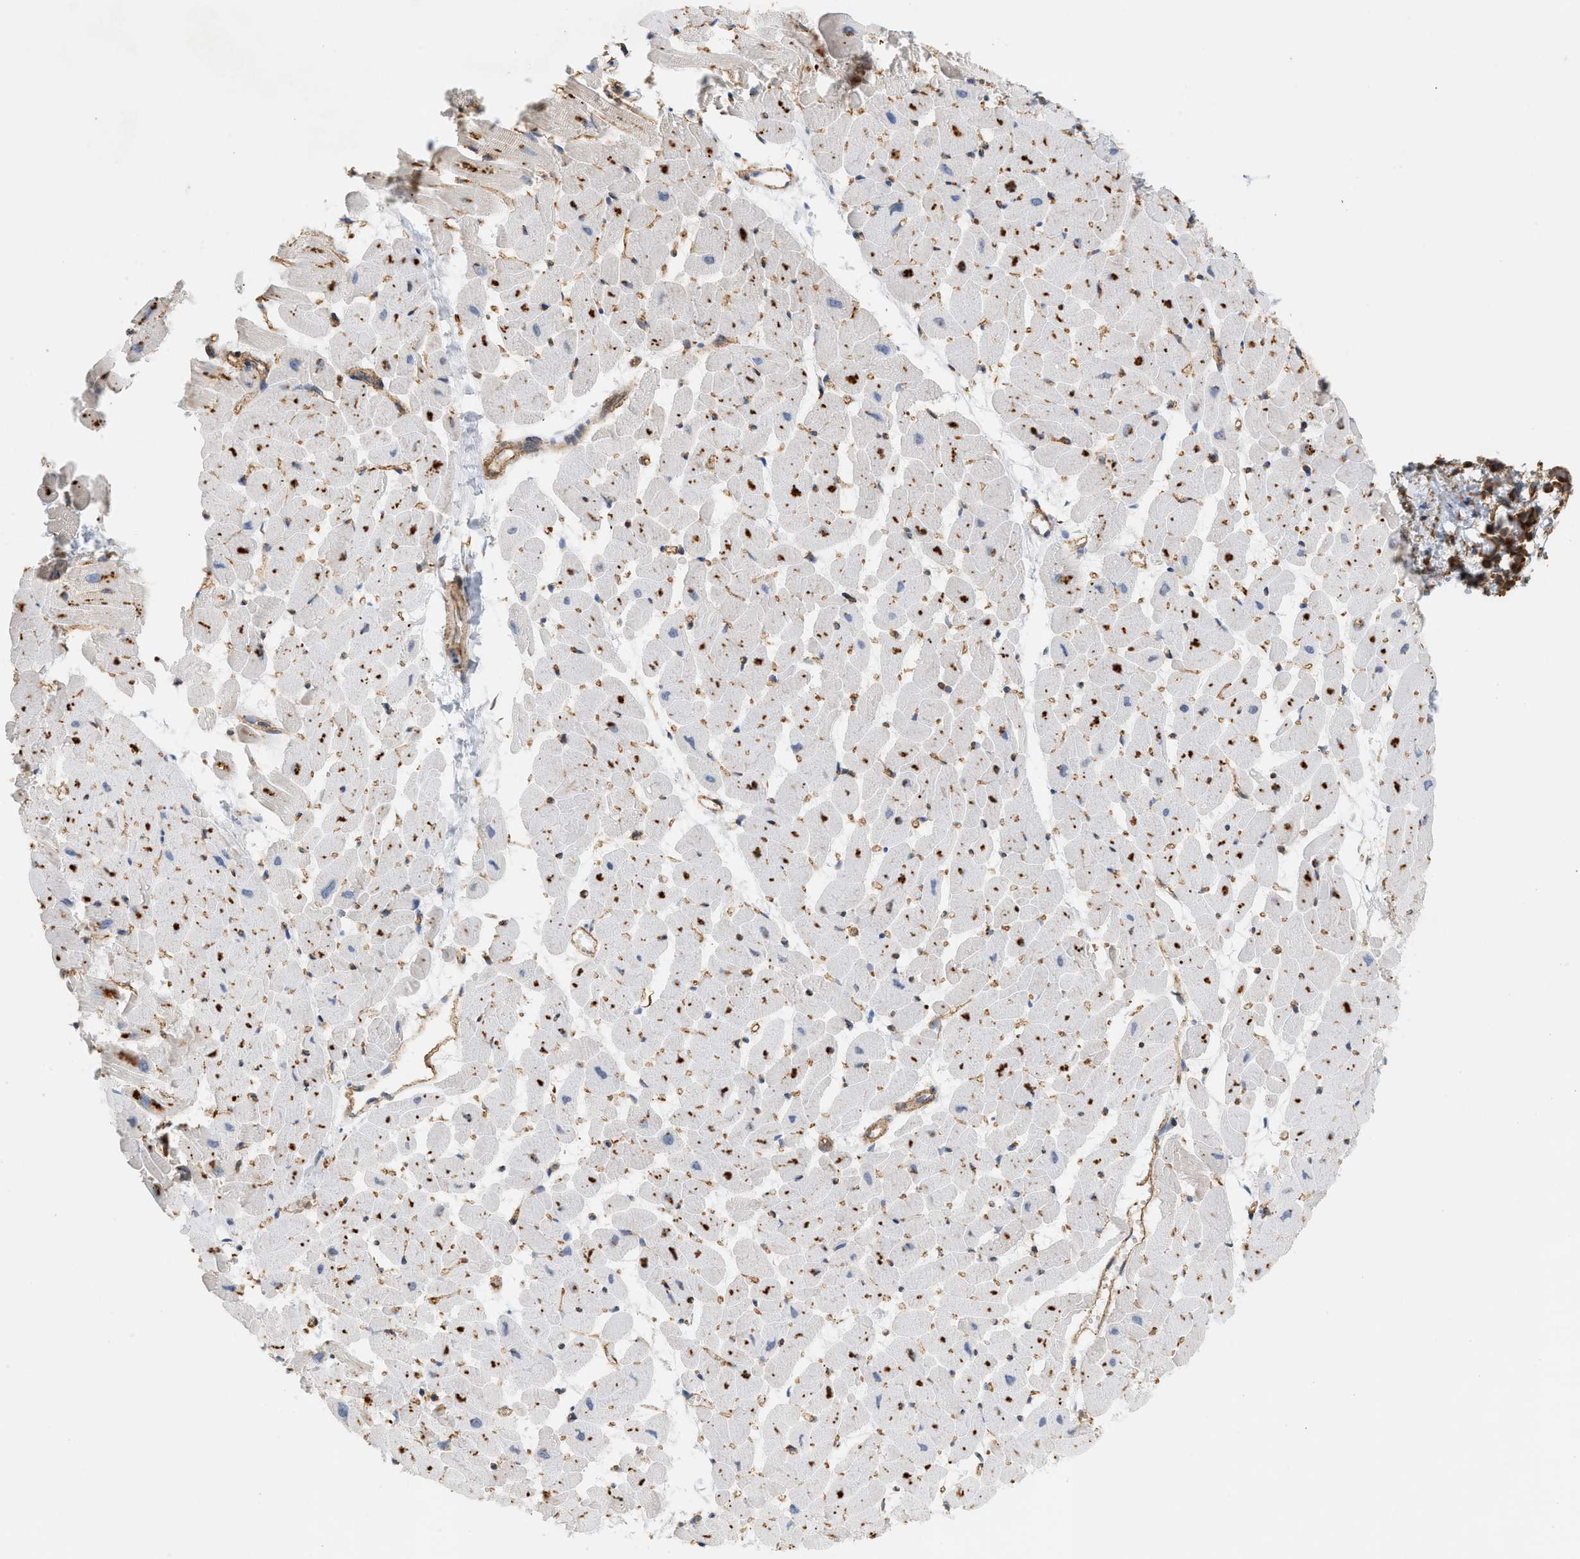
{"staining": {"intensity": "strong", "quantity": ">75%", "location": "cytoplasmic/membranous"}, "tissue": "heart muscle", "cell_type": "Cardiomyocytes", "image_type": "normal", "snomed": [{"axis": "morphology", "description": "Normal tissue, NOS"}, {"axis": "topography", "description": "Heart"}], "caption": "Protein analysis of benign heart muscle exhibits strong cytoplasmic/membranous staining in about >75% of cardiomyocytes. (IHC, brightfield microscopy, high magnification).", "gene": "SVOP", "patient": {"sex": "female", "age": 19}}